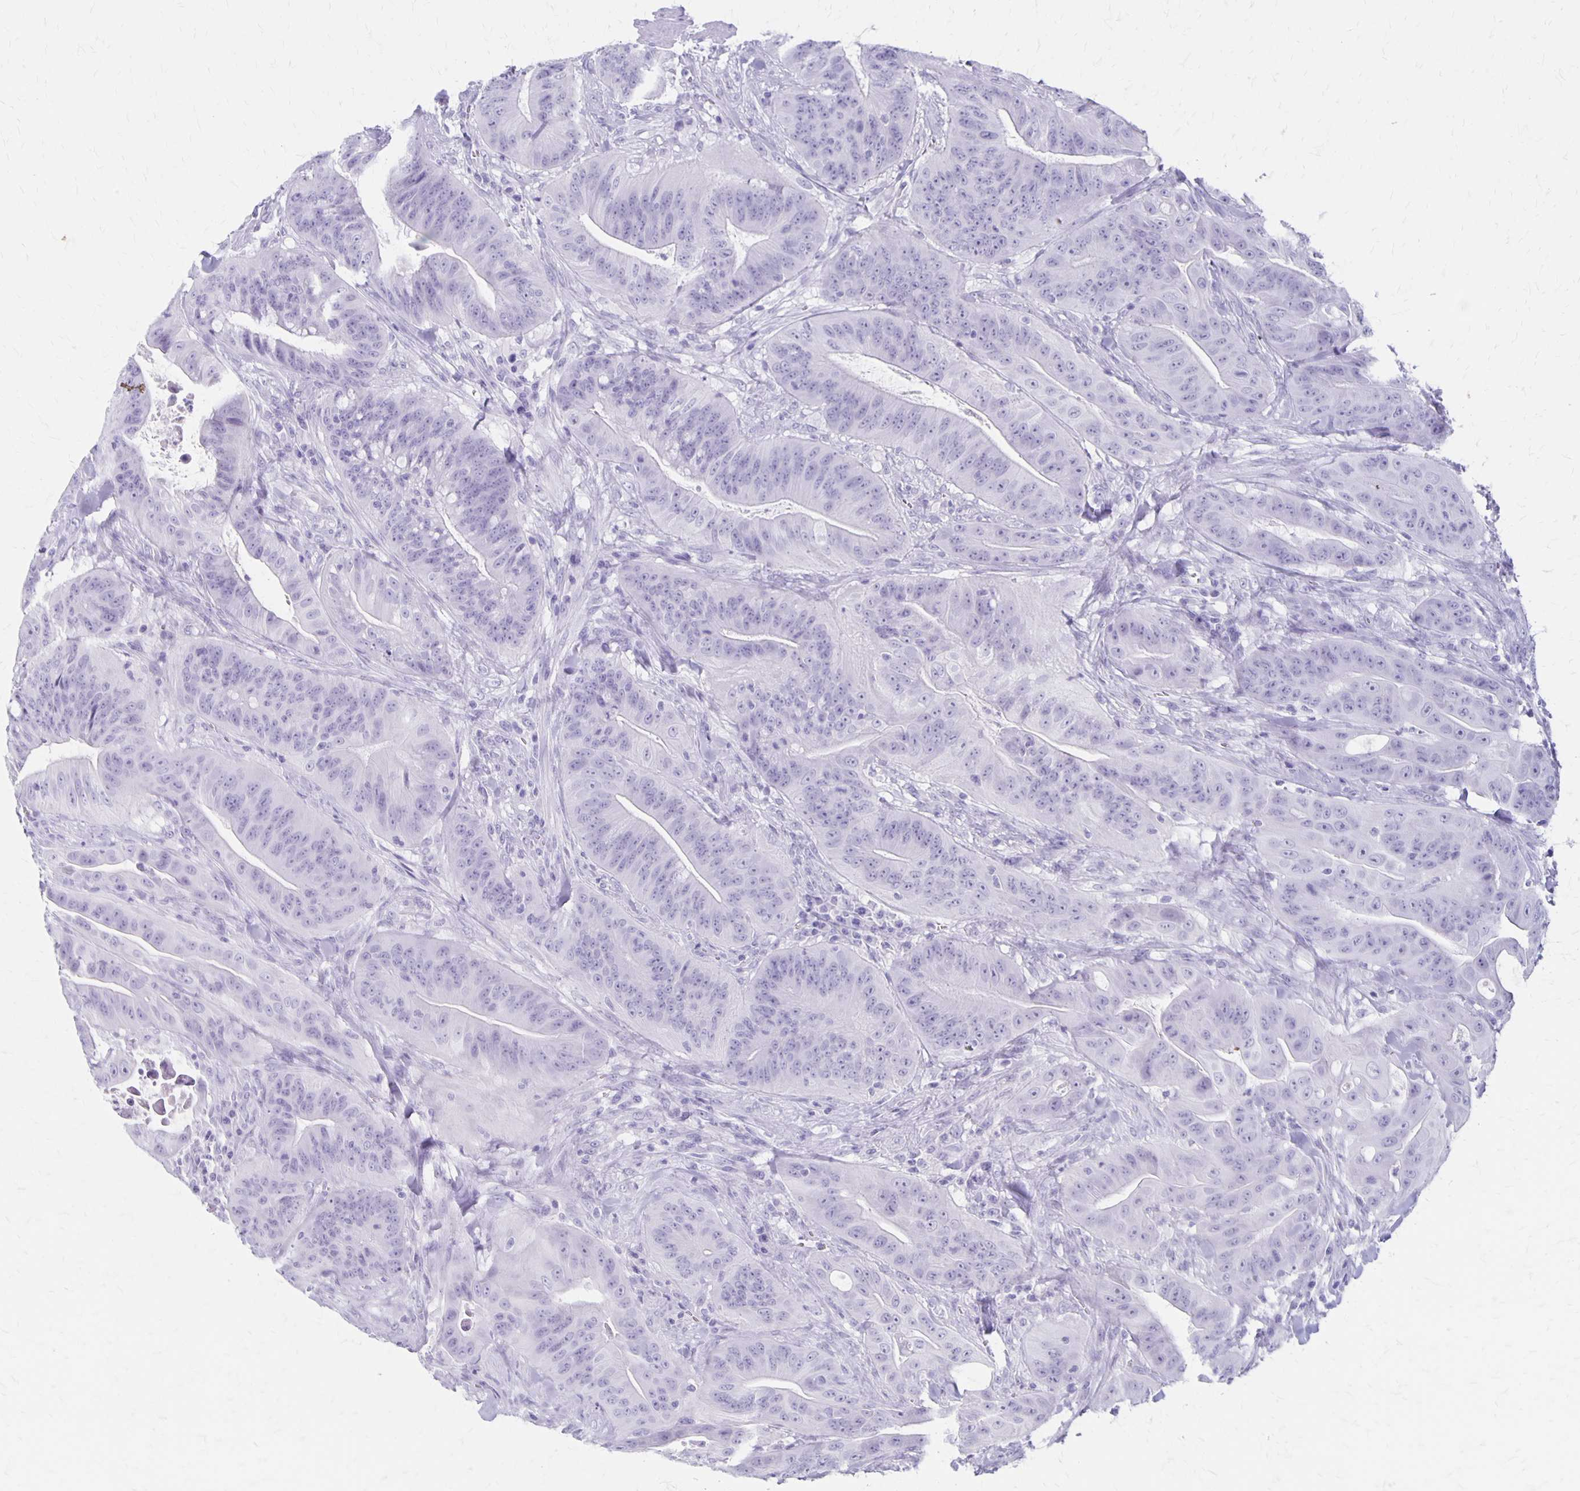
{"staining": {"intensity": "negative", "quantity": "none", "location": "none"}, "tissue": "colorectal cancer", "cell_type": "Tumor cells", "image_type": "cancer", "snomed": [{"axis": "morphology", "description": "Adenocarcinoma, NOS"}, {"axis": "topography", "description": "Colon"}], "caption": "Protein analysis of colorectal cancer (adenocarcinoma) reveals no significant expression in tumor cells.", "gene": "MAGEC2", "patient": {"sex": "male", "age": 33}}